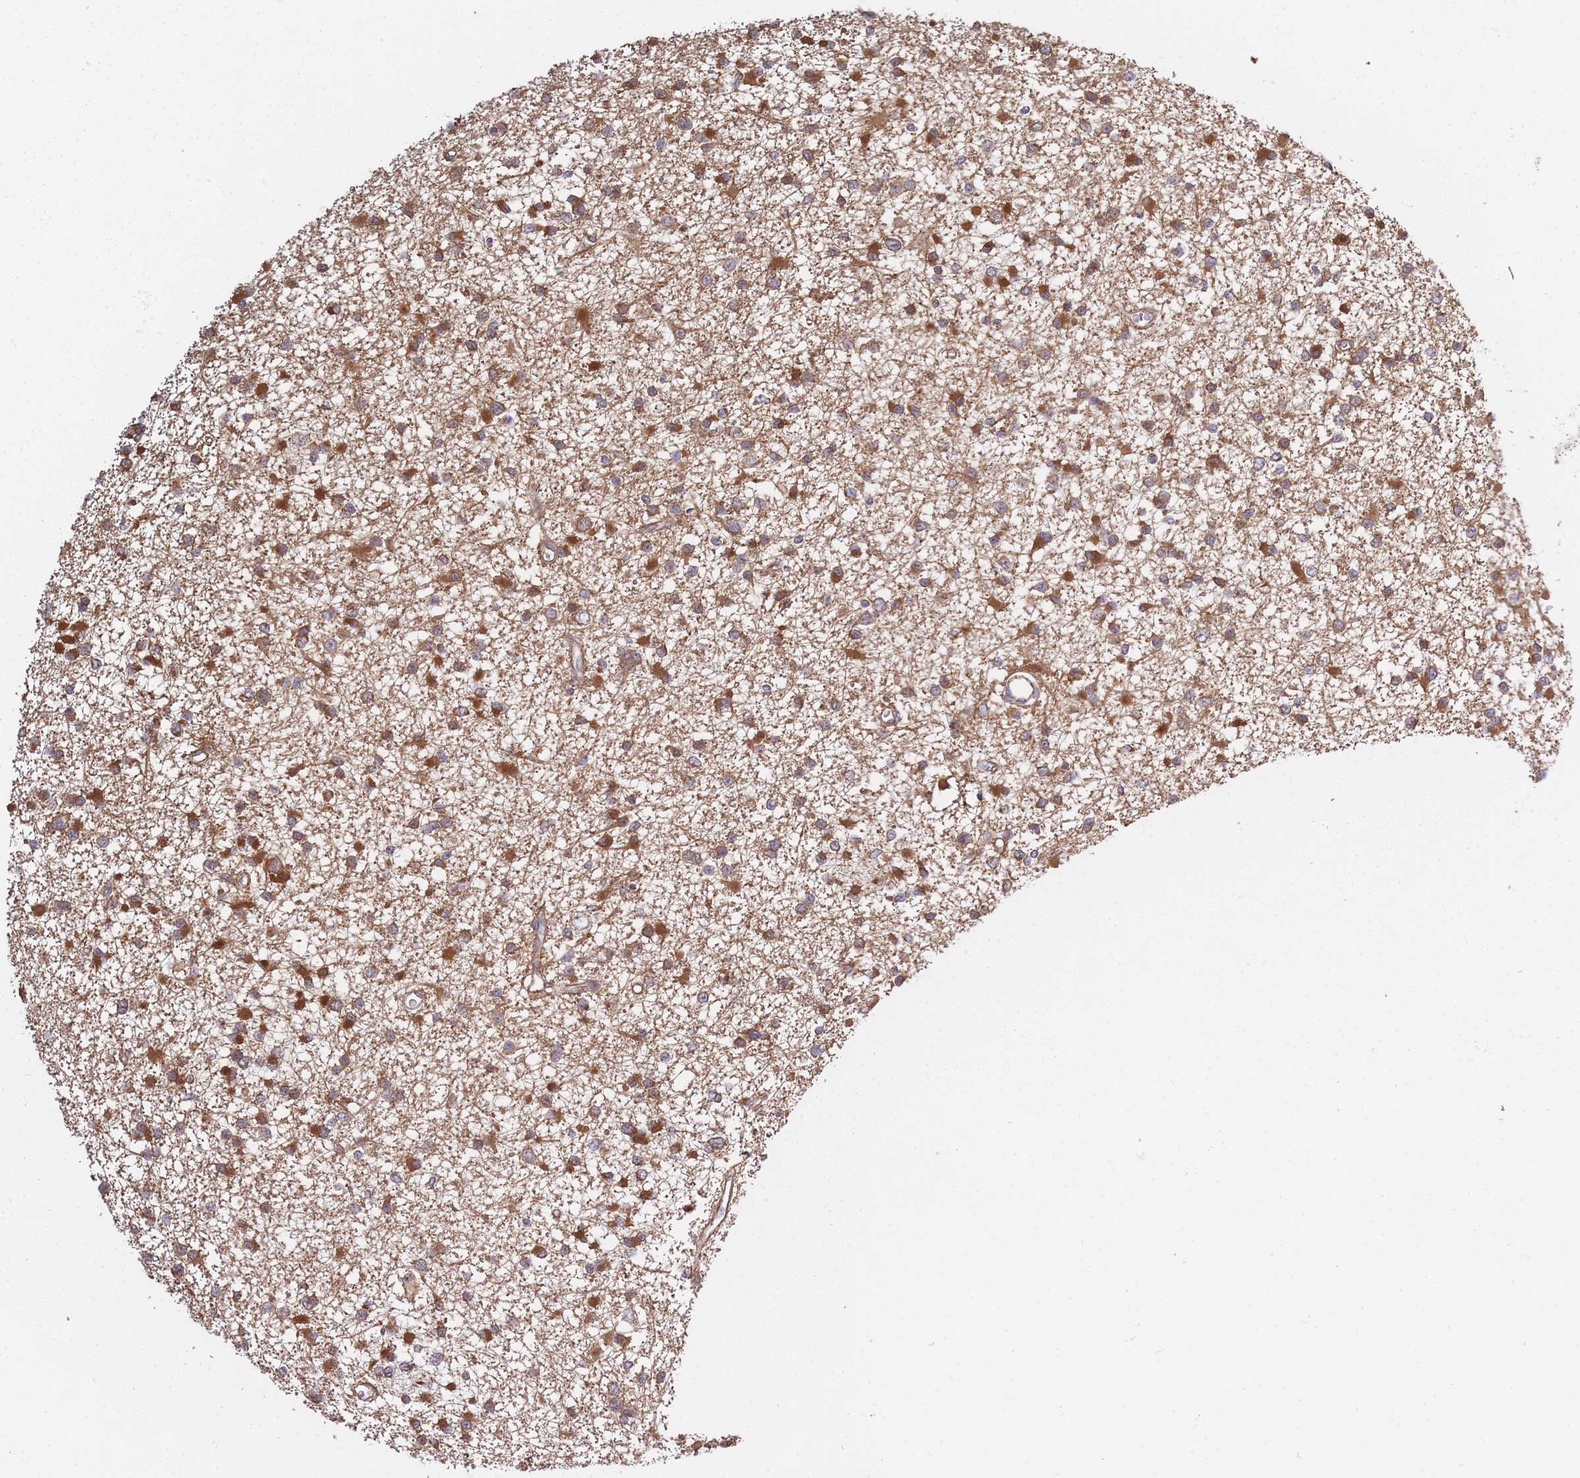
{"staining": {"intensity": "strong", "quantity": ">75%", "location": "cytoplasmic/membranous"}, "tissue": "glioma", "cell_type": "Tumor cells", "image_type": "cancer", "snomed": [{"axis": "morphology", "description": "Glioma, malignant, Low grade"}, {"axis": "topography", "description": "Brain"}], "caption": "Protein staining reveals strong cytoplasmic/membranous positivity in about >75% of tumor cells in glioma. (DAB IHC, brown staining for protein, blue staining for nuclei).", "gene": "ARL13B", "patient": {"sex": "female", "age": 22}}